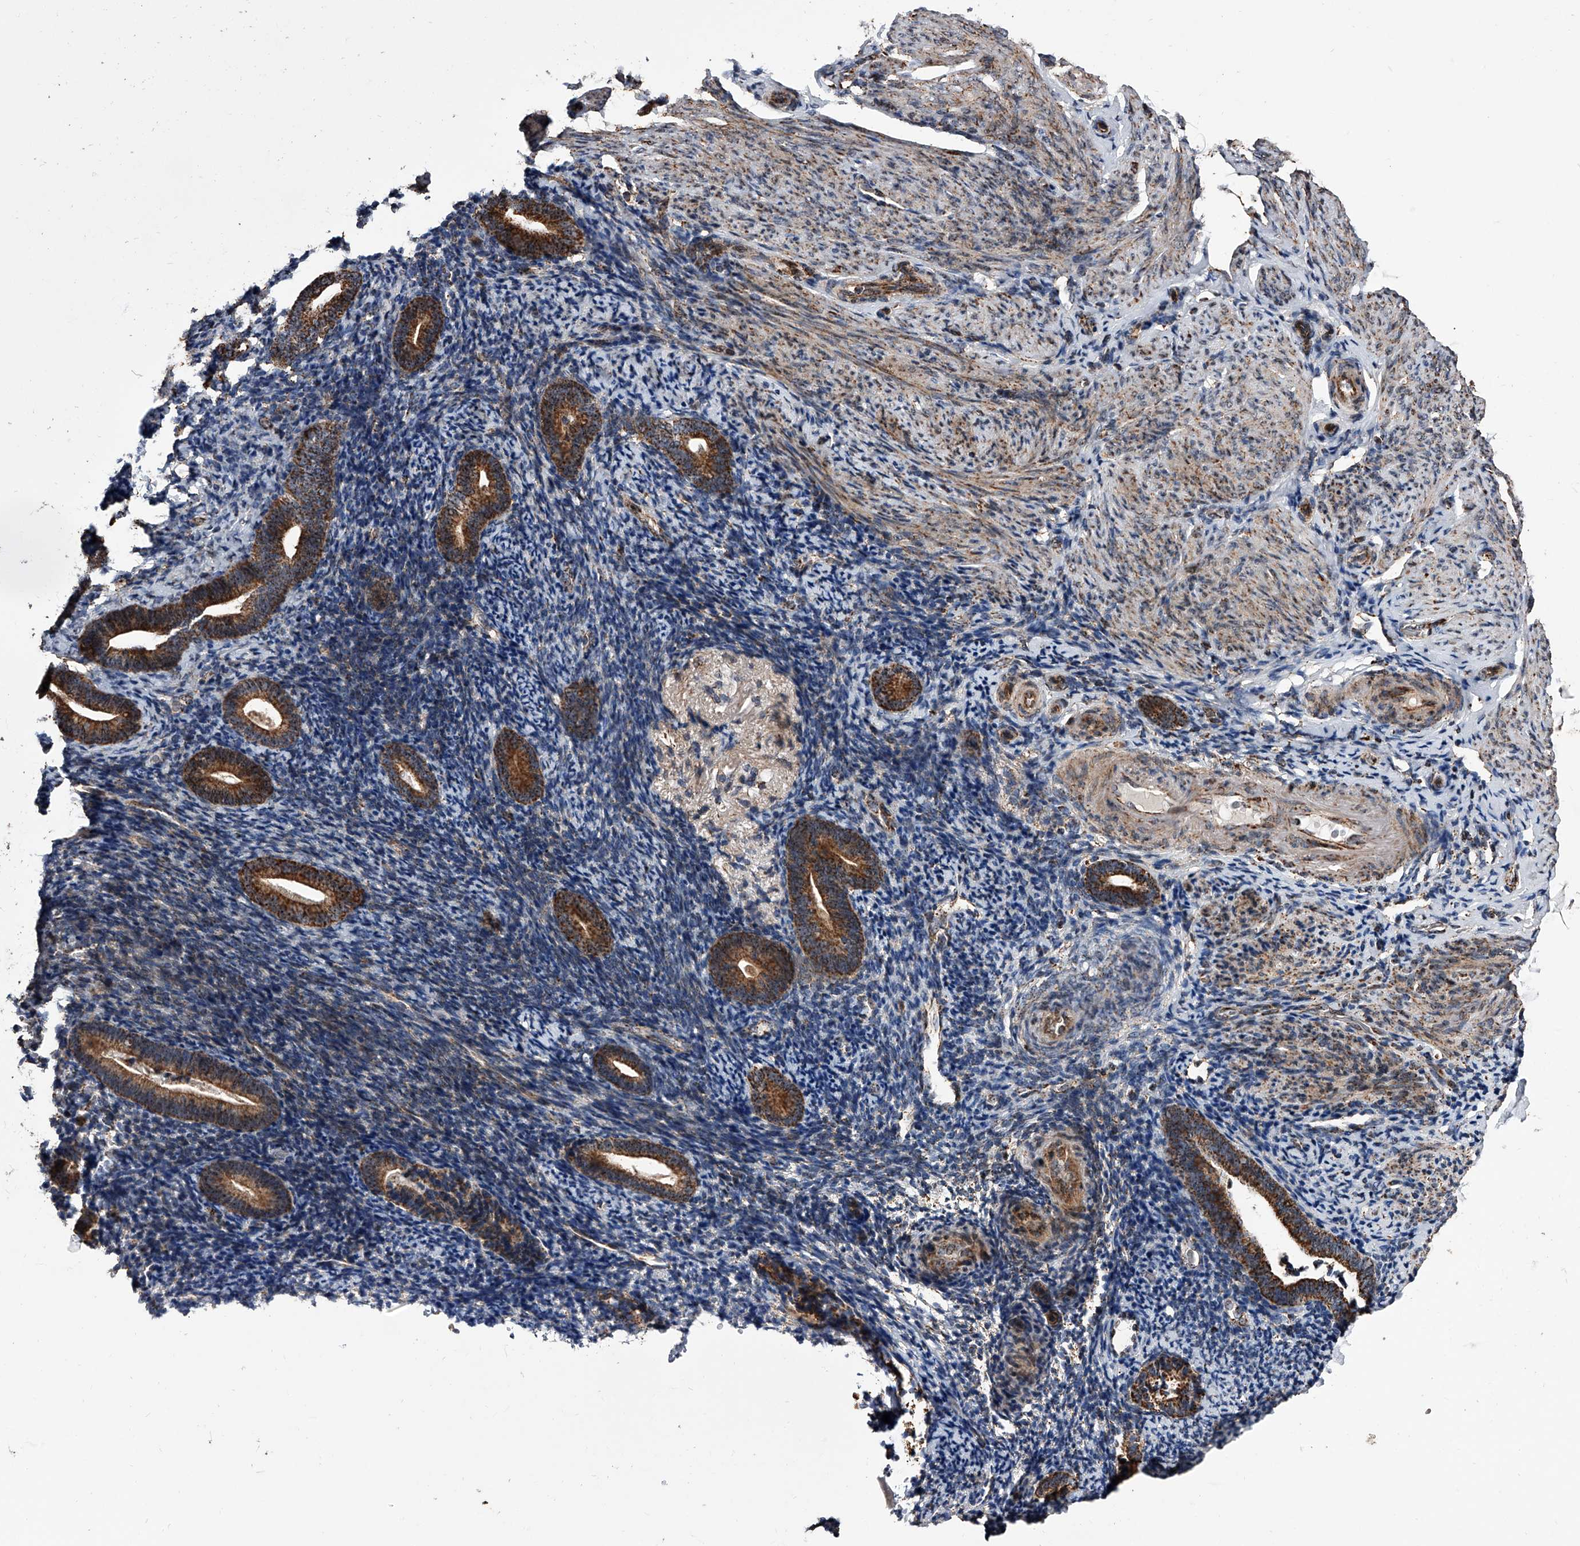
{"staining": {"intensity": "negative", "quantity": "none", "location": "none"}, "tissue": "endometrium", "cell_type": "Cells in endometrial stroma", "image_type": "normal", "snomed": [{"axis": "morphology", "description": "Normal tissue, NOS"}, {"axis": "topography", "description": "Endometrium"}], "caption": "An IHC micrograph of normal endometrium is shown. There is no staining in cells in endometrial stroma of endometrium.", "gene": "SMPDL3A", "patient": {"sex": "female", "age": 51}}